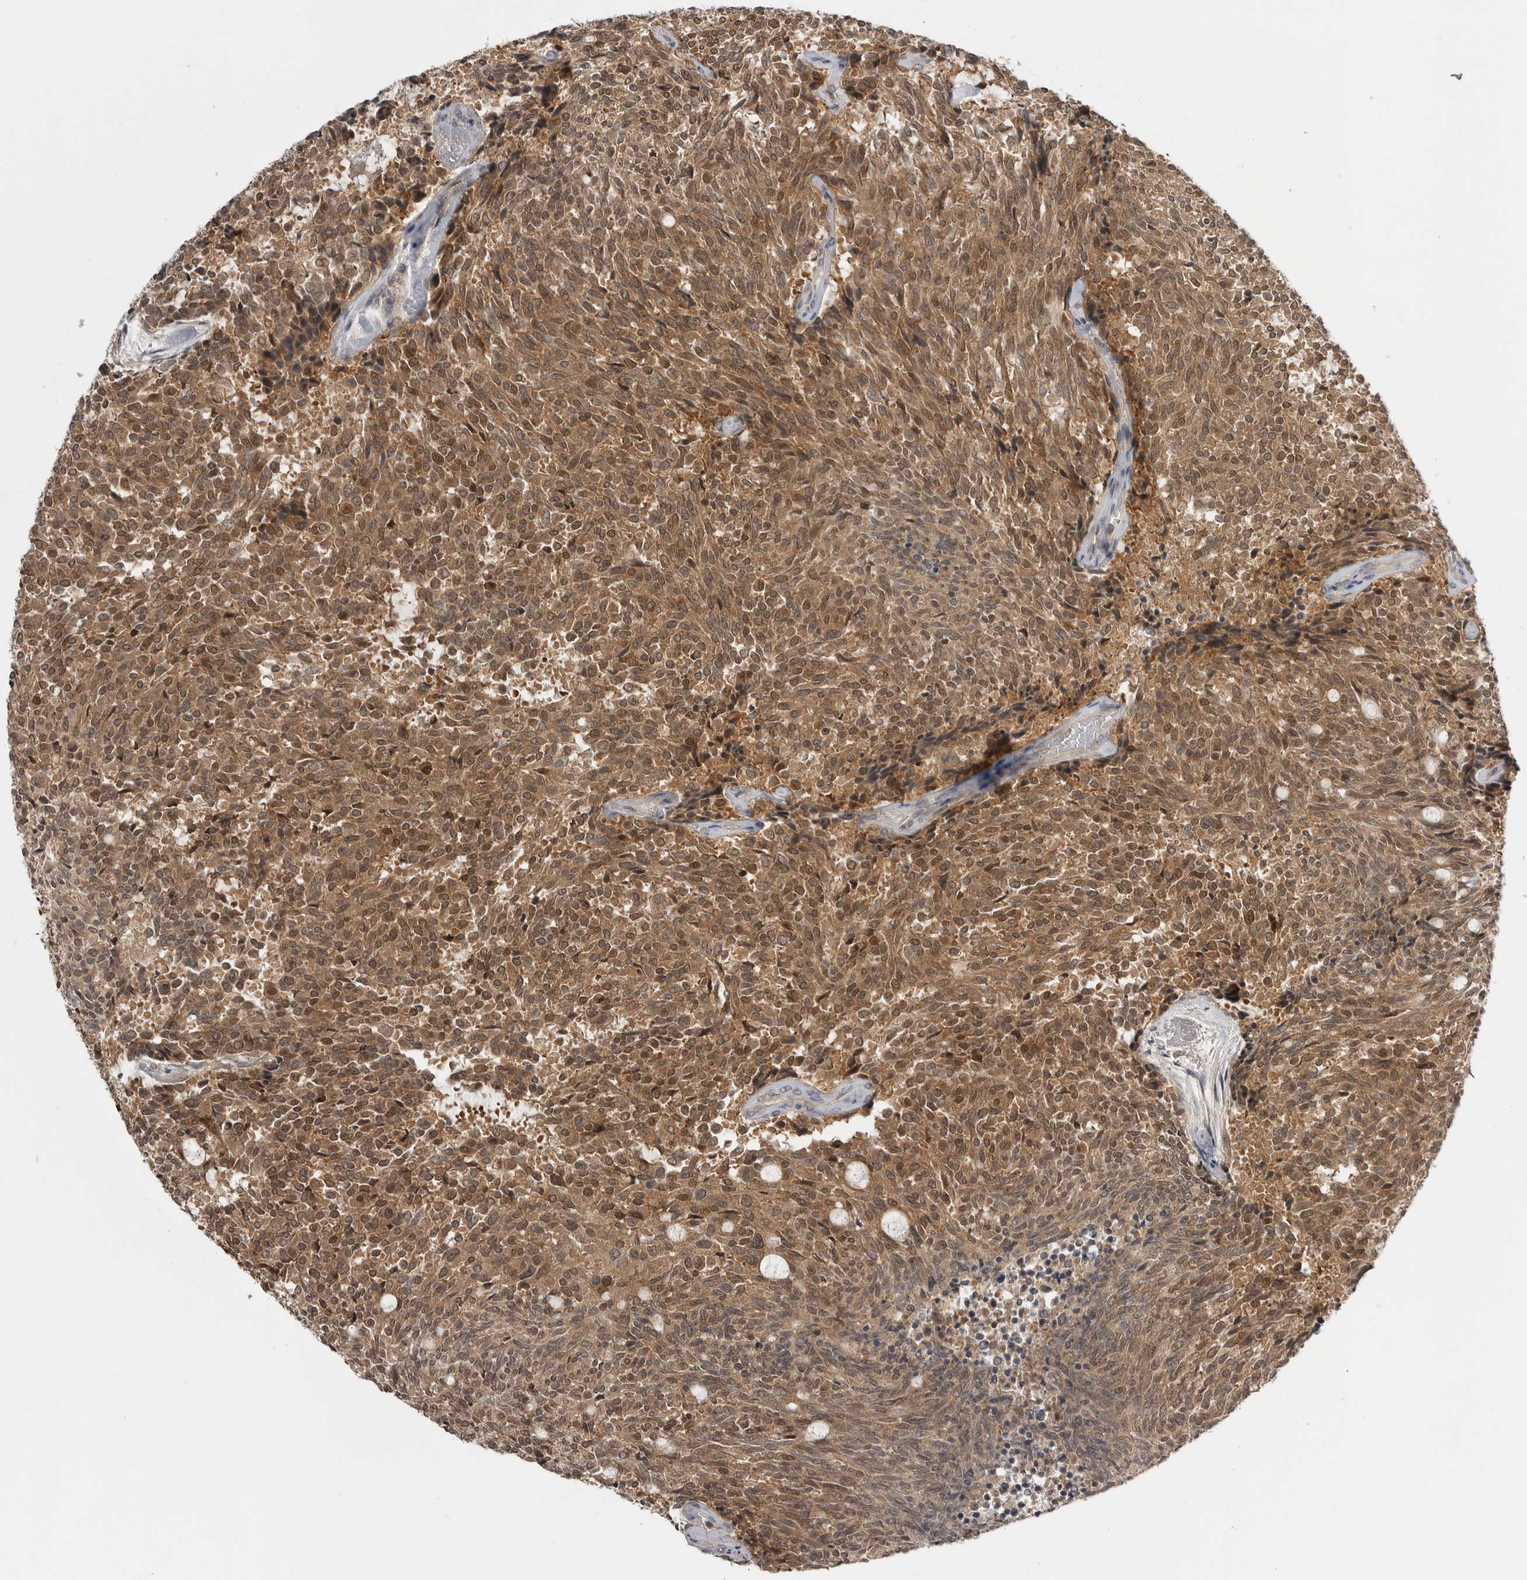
{"staining": {"intensity": "moderate", "quantity": ">75%", "location": "cytoplasmic/membranous,nuclear"}, "tissue": "carcinoid", "cell_type": "Tumor cells", "image_type": "cancer", "snomed": [{"axis": "morphology", "description": "Carcinoid, malignant, NOS"}, {"axis": "topography", "description": "Pancreas"}], "caption": "This photomicrograph displays IHC staining of human carcinoid, with medium moderate cytoplasmic/membranous and nuclear staining in about >75% of tumor cells.", "gene": "MAPK13", "patient": {"sex": "female", "age": 54}}